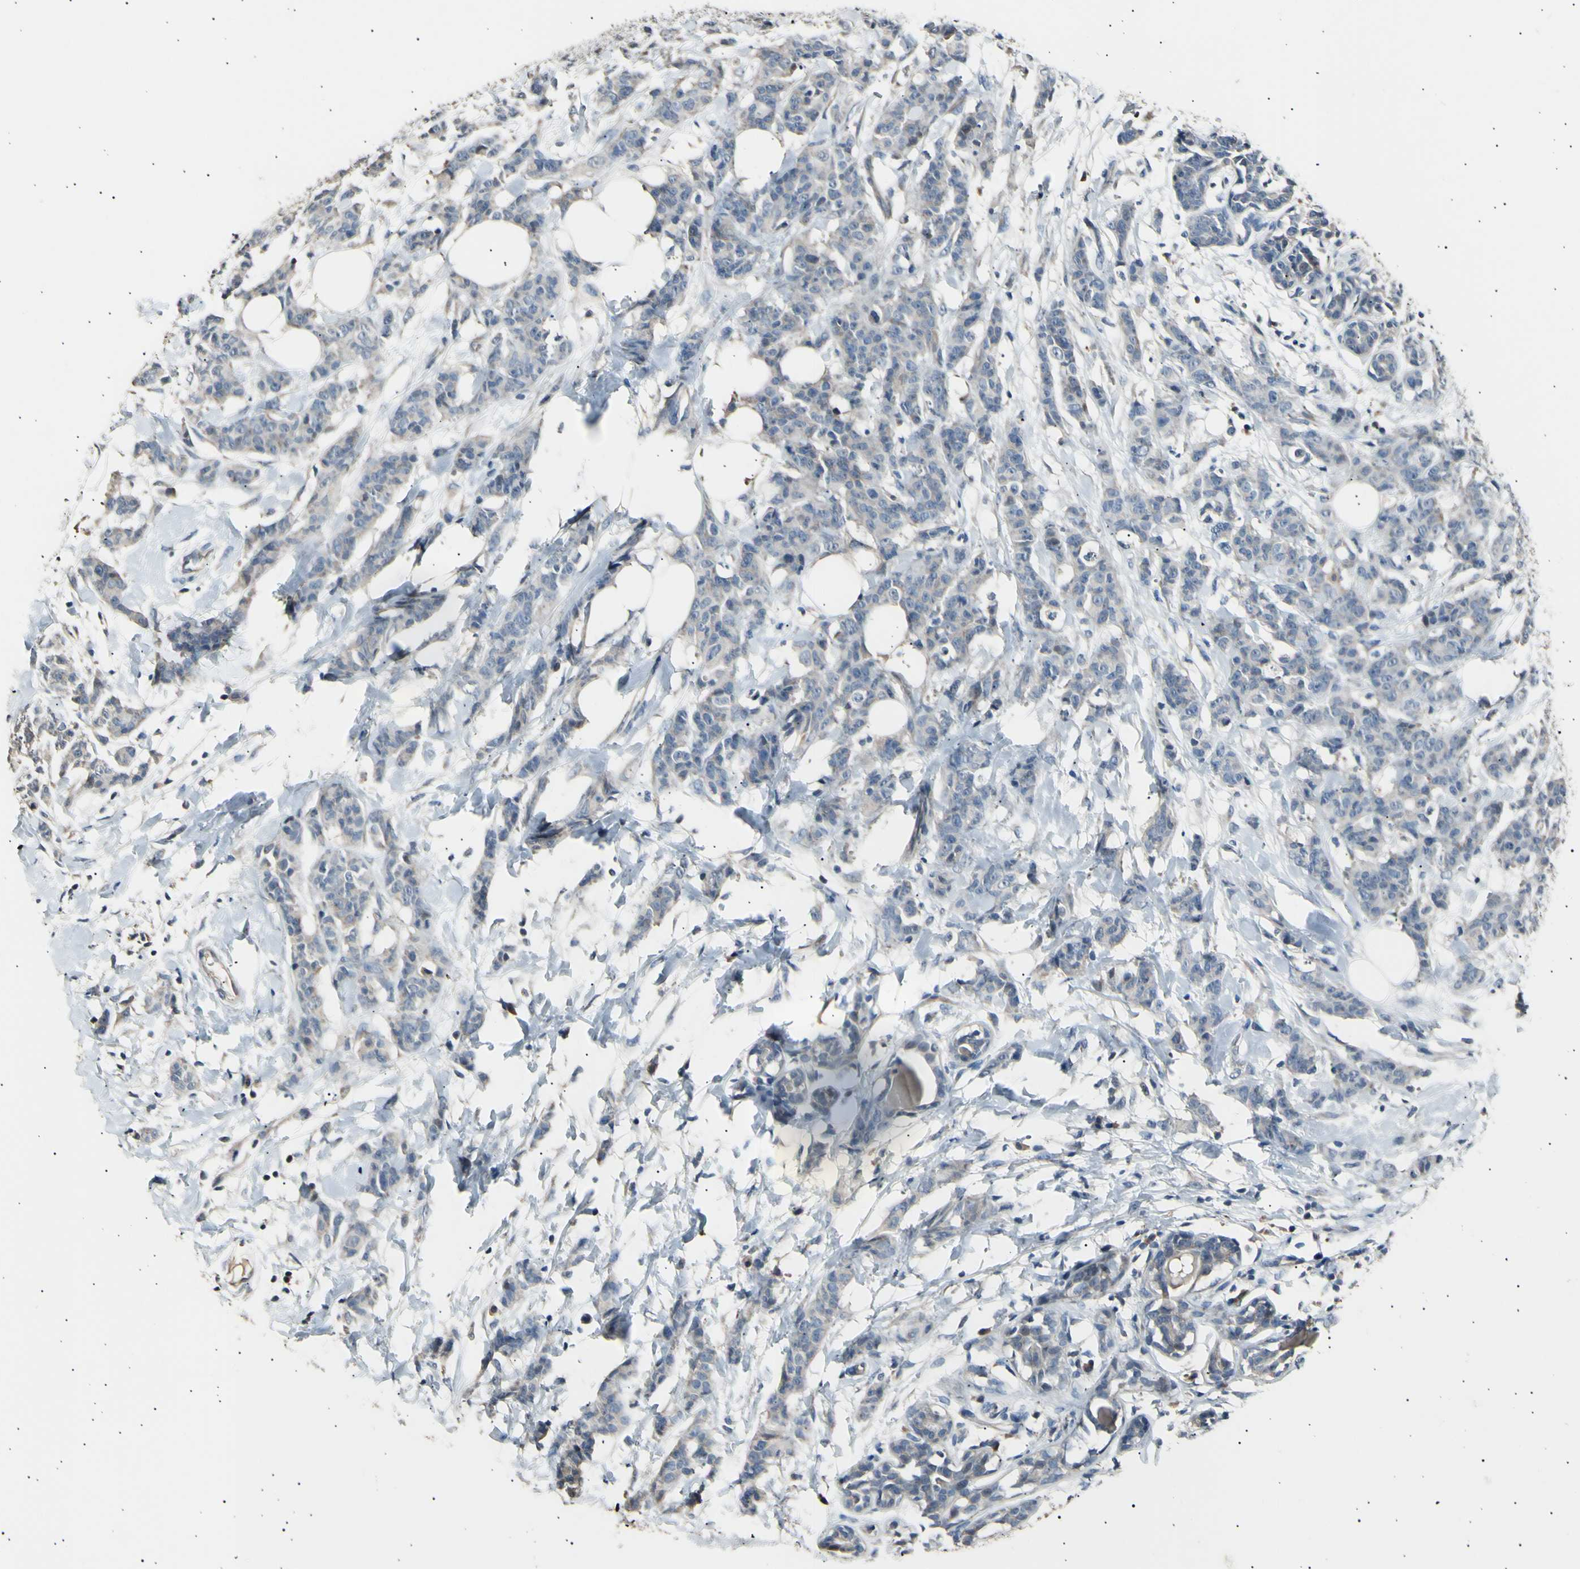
{"staining": {"intensity": "negative", "quantity": "none", "location": "none"}, "tissue": "breast cancer", "cell_type": "Tumor cells", "image_type": "cancer", "snomed": [{"axis": "morphology", "description": "Normal tissue, NOS"}, {"axis": "morphology", "description": "Duct carcinoma"}, {"axis": "topography", "description": "Breast"}], "caption": "Infiltrating ductal carcinoma (breast) was stained to show a protein in brown. There is no significant expression in tumor cells.", "gene": "LDLR", "patient": {"sex": "female", "age": 40}}